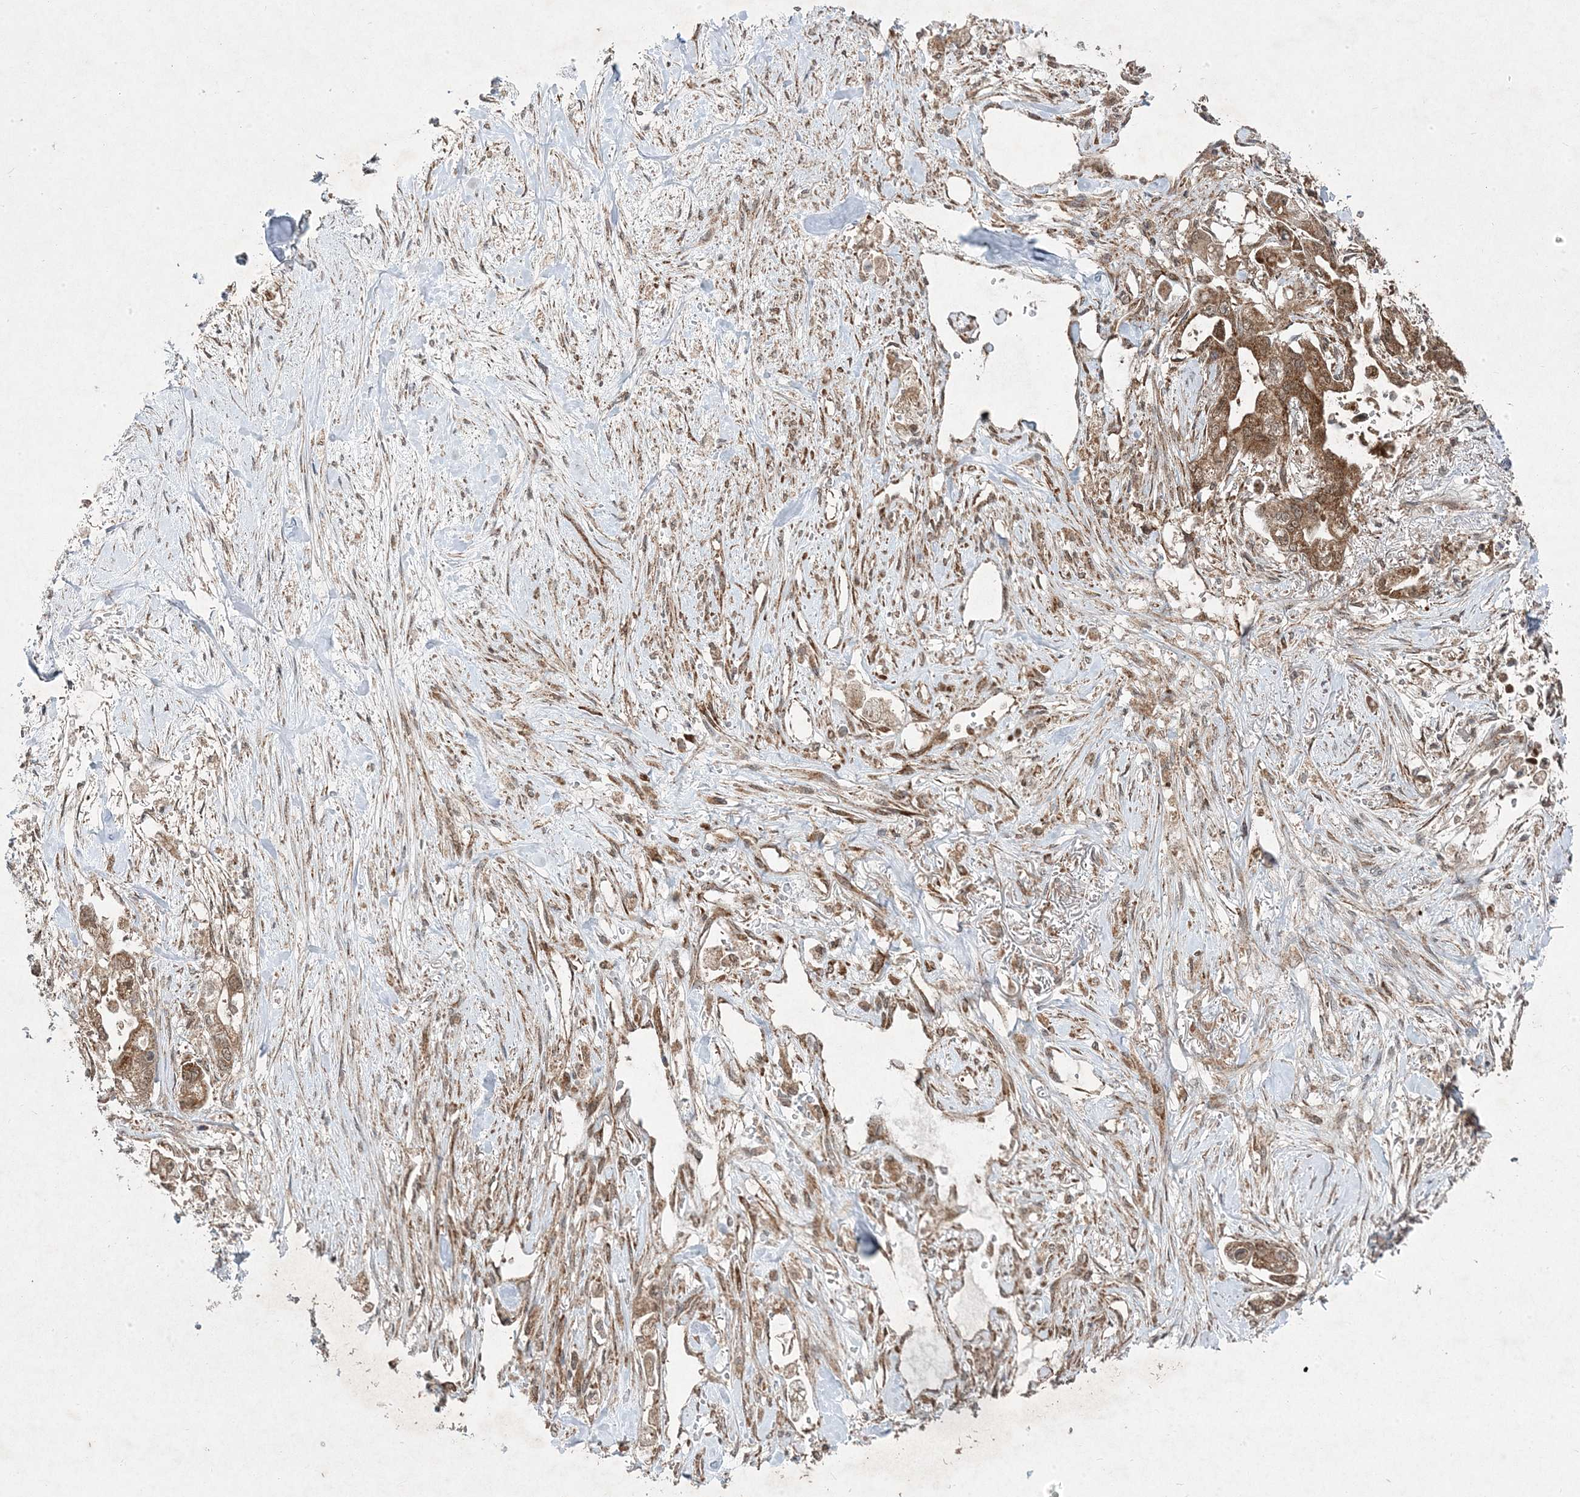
{"staining": {"intensity": "moderate", "quantity": ">75%", "location": "cytoplasmic/membranous"}, "tissue": "stomach cancer", "cell_type": "Tumor cells", "image_type": "cancer", "snomed": [{"axis": "morphology", "description": "Adenocarcinoma, NOS"}, {"axis": "topography", "description": "Stomach"}], "caption": "Protein expression analysis of human adenocarcinoma (stomach) reveals moderate cytoplasmic/membranous staining in about >75% of tumor cells. (brown staining indicates protein expression, while blue staining denotes nuclei).", "gene": "PLEKHM2", "patient": {"sex": "male", "age": 62}}